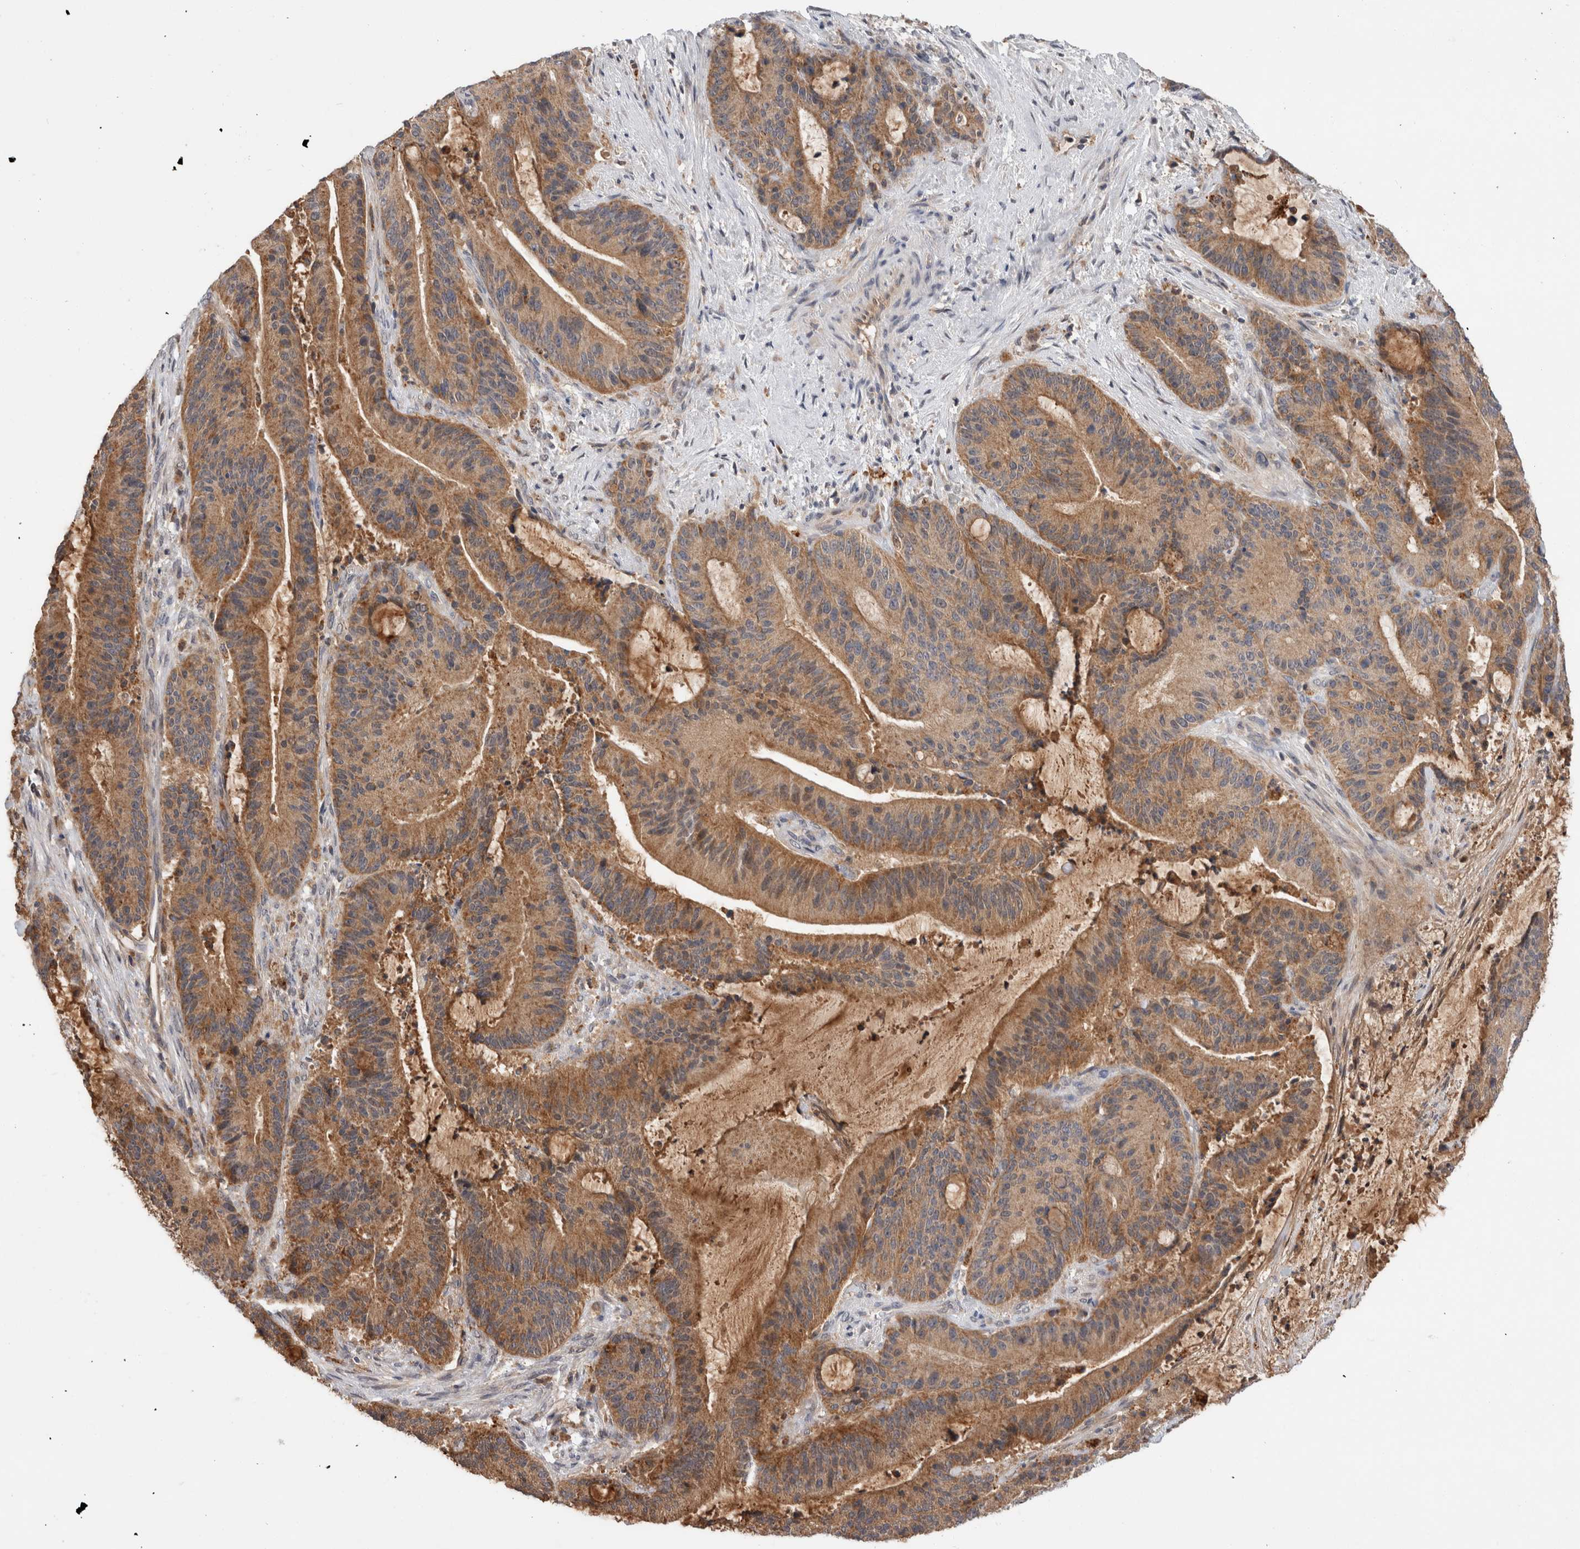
{"staining": {"intensity": "moderate", "quantity": ">75%", "location": "cytoplasmic/membranous"}, "tissue": "liver cancer", "cell_type": "Tumor cells", "image_type": "cancer", "snomed": [{"axis": "morphology", "description": "Normal tissue, NOS"}, {"axis": "morphology", "description": "Cholangiocarcinoma"}, {"axis": "topography", "description": "Liver"}, {"axis": "topography", "description": "Peripheral nerve tissue"}], "caption": "Protein expression analysis of human liver cancer reveals moderate cytoplasmic/membranous staining in approximately >75% of tumor cells.", "gene": "MRPL37", "patient": {"sex": "female", "age": 73}}